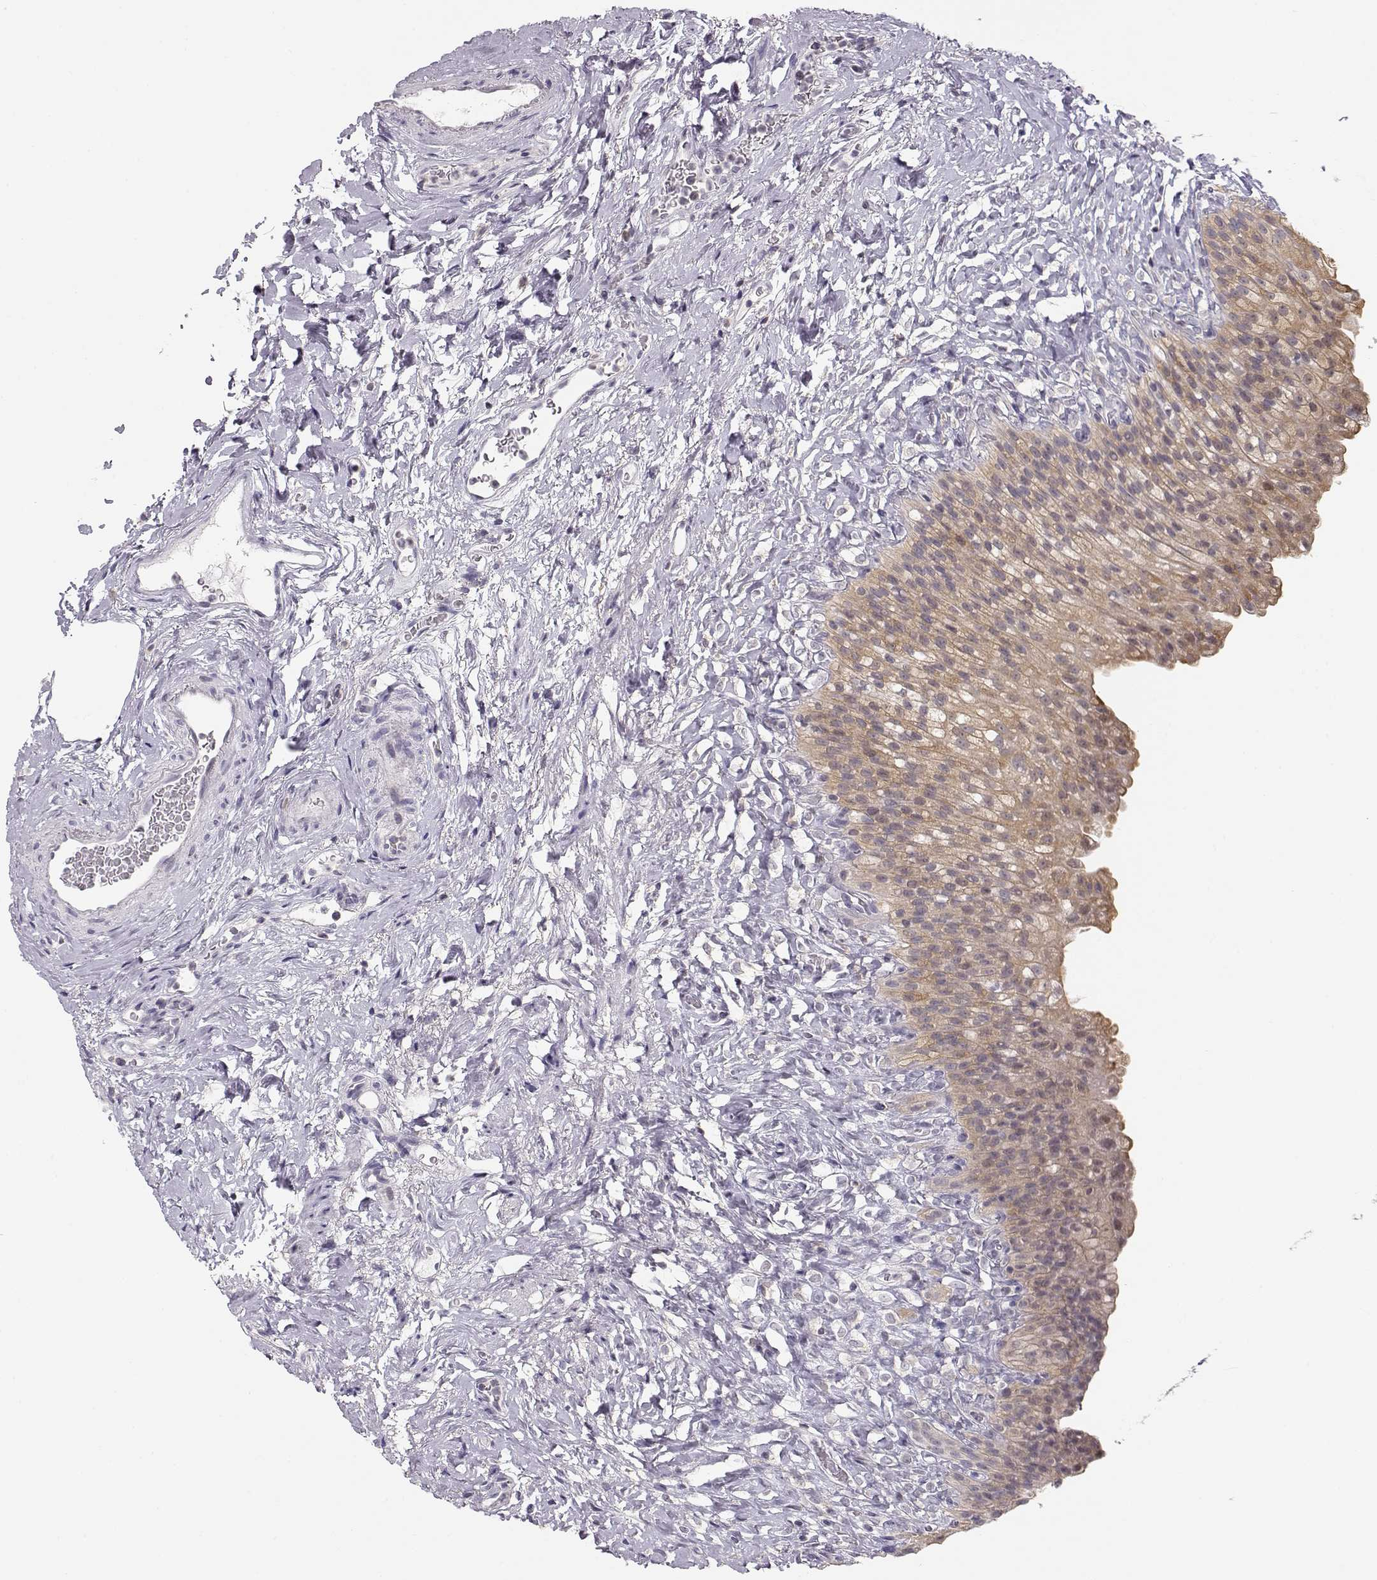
{"staining": {"intensity": "weak", "quantity": "25%-75%", "location": "cytoplasmic/membranous"}, "tissue": "urinary bladder", "cell_type": "Urothelial cells", "image_type": "normal", "snomed": [{"axis": "morphology", "description": "Normal tissue, NOS"}, {"axis": "topography", "description": "Urinary bladder"}], "caption": "A low amount of weak cytoplasmic/membranous expression is appreciated in approximately 25%-75% of urothelial cells in normal urinary bladder. (DAB IHC, brown staining for protein, blue staining for nuclei).", "gene": "TEPP", "patient": {"sex": "male", "age": 76}}